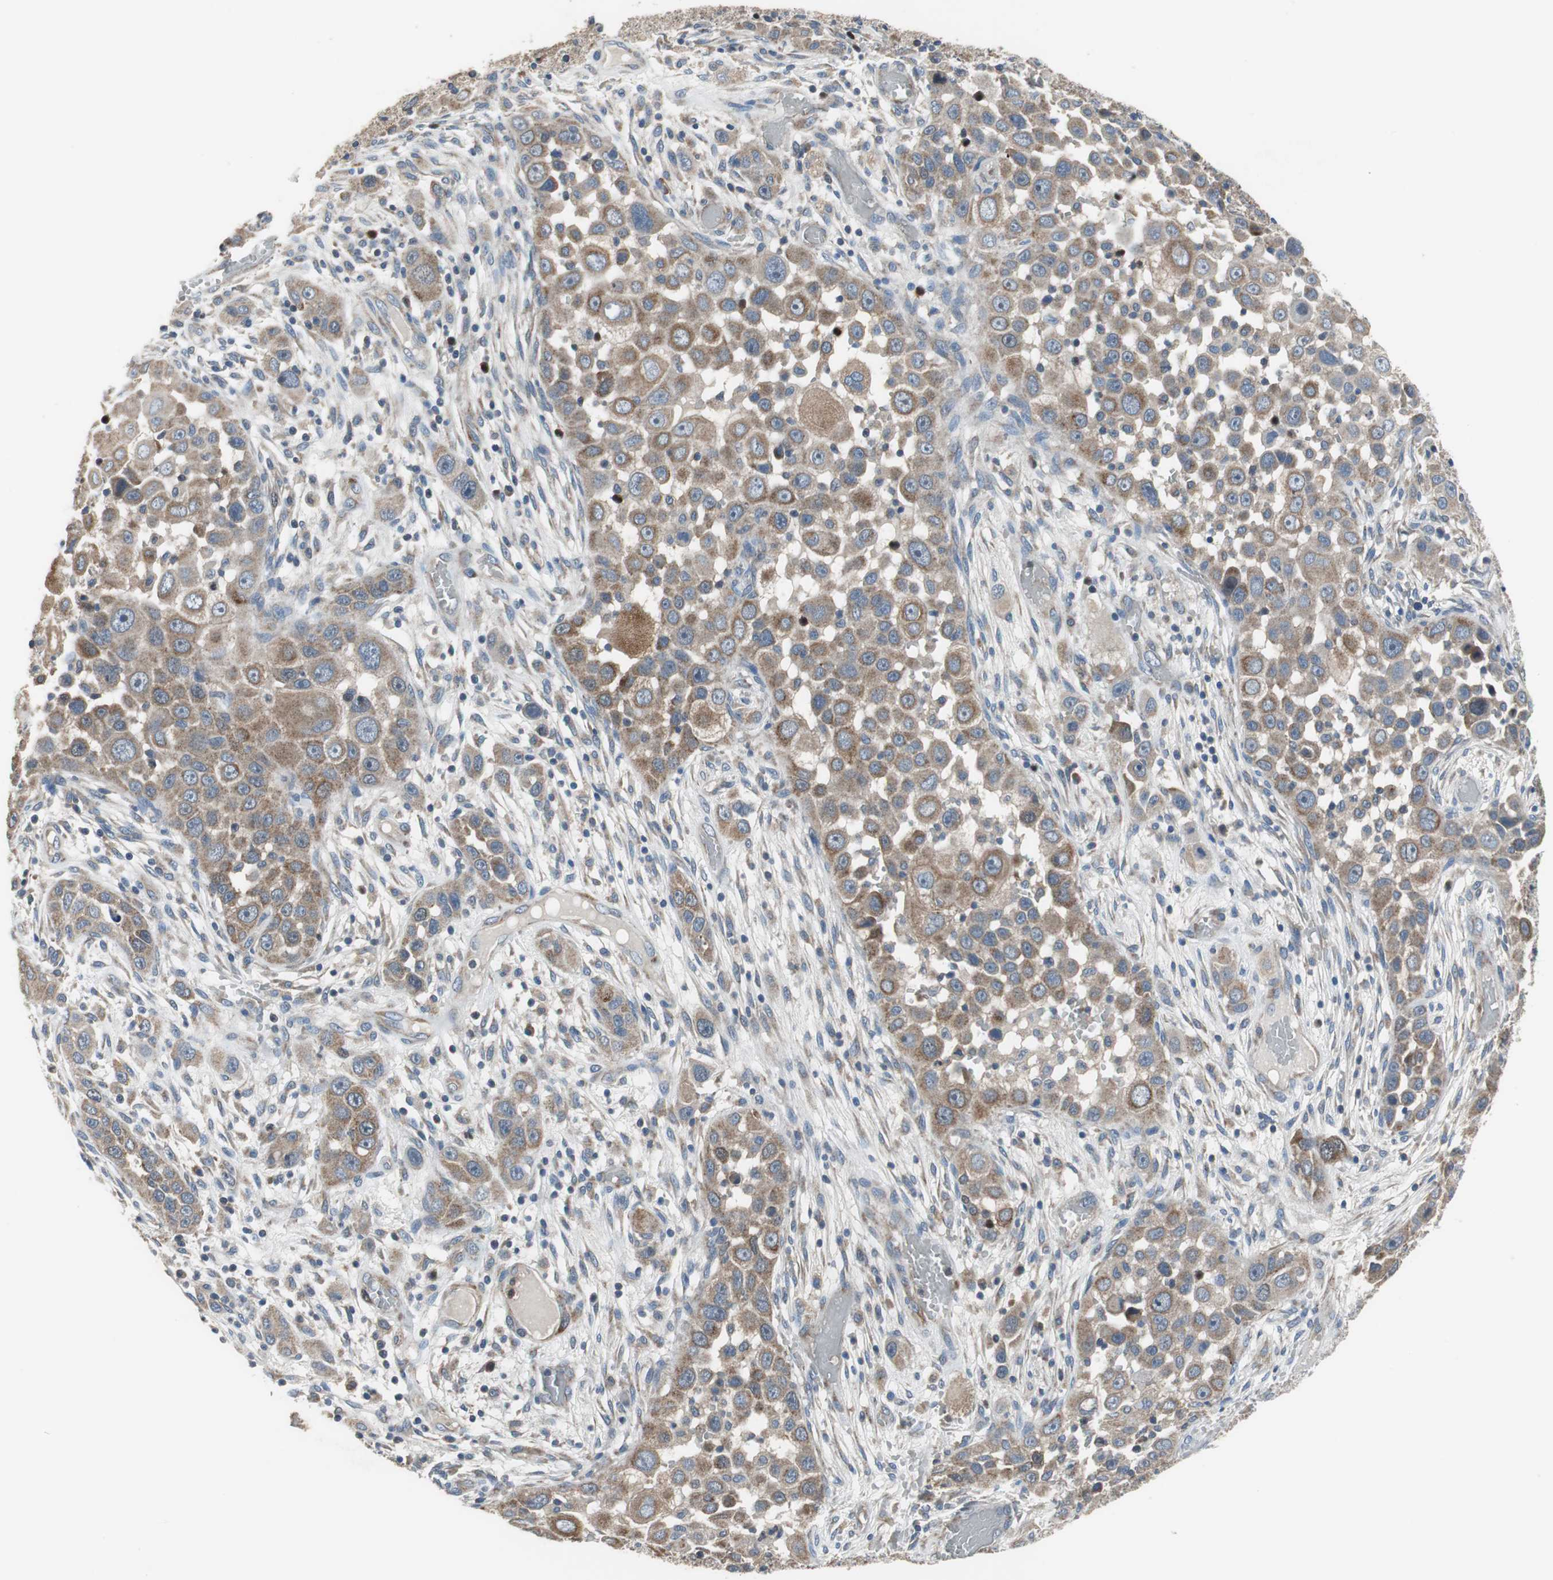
{"staining": {"intensity": "moderate", "quantity": ">75%", "location": "cytoplasmic/membranous"}, "tissue": "head and neck cancer", "cell_type": "Tumor cells", "image_type": "cancer", "snomed": [{"axis": "morphology", "description": "Carcinoma, NOS"}, {"axis": "topography", "description": "Head-Neck"}], "caption": "Human carcinoma (head and neck) stained with a protein marker exhibits moderate staining in tumor cells.", "gene": "PI4KB", "patient": {"sex": "male", "age": 87}}